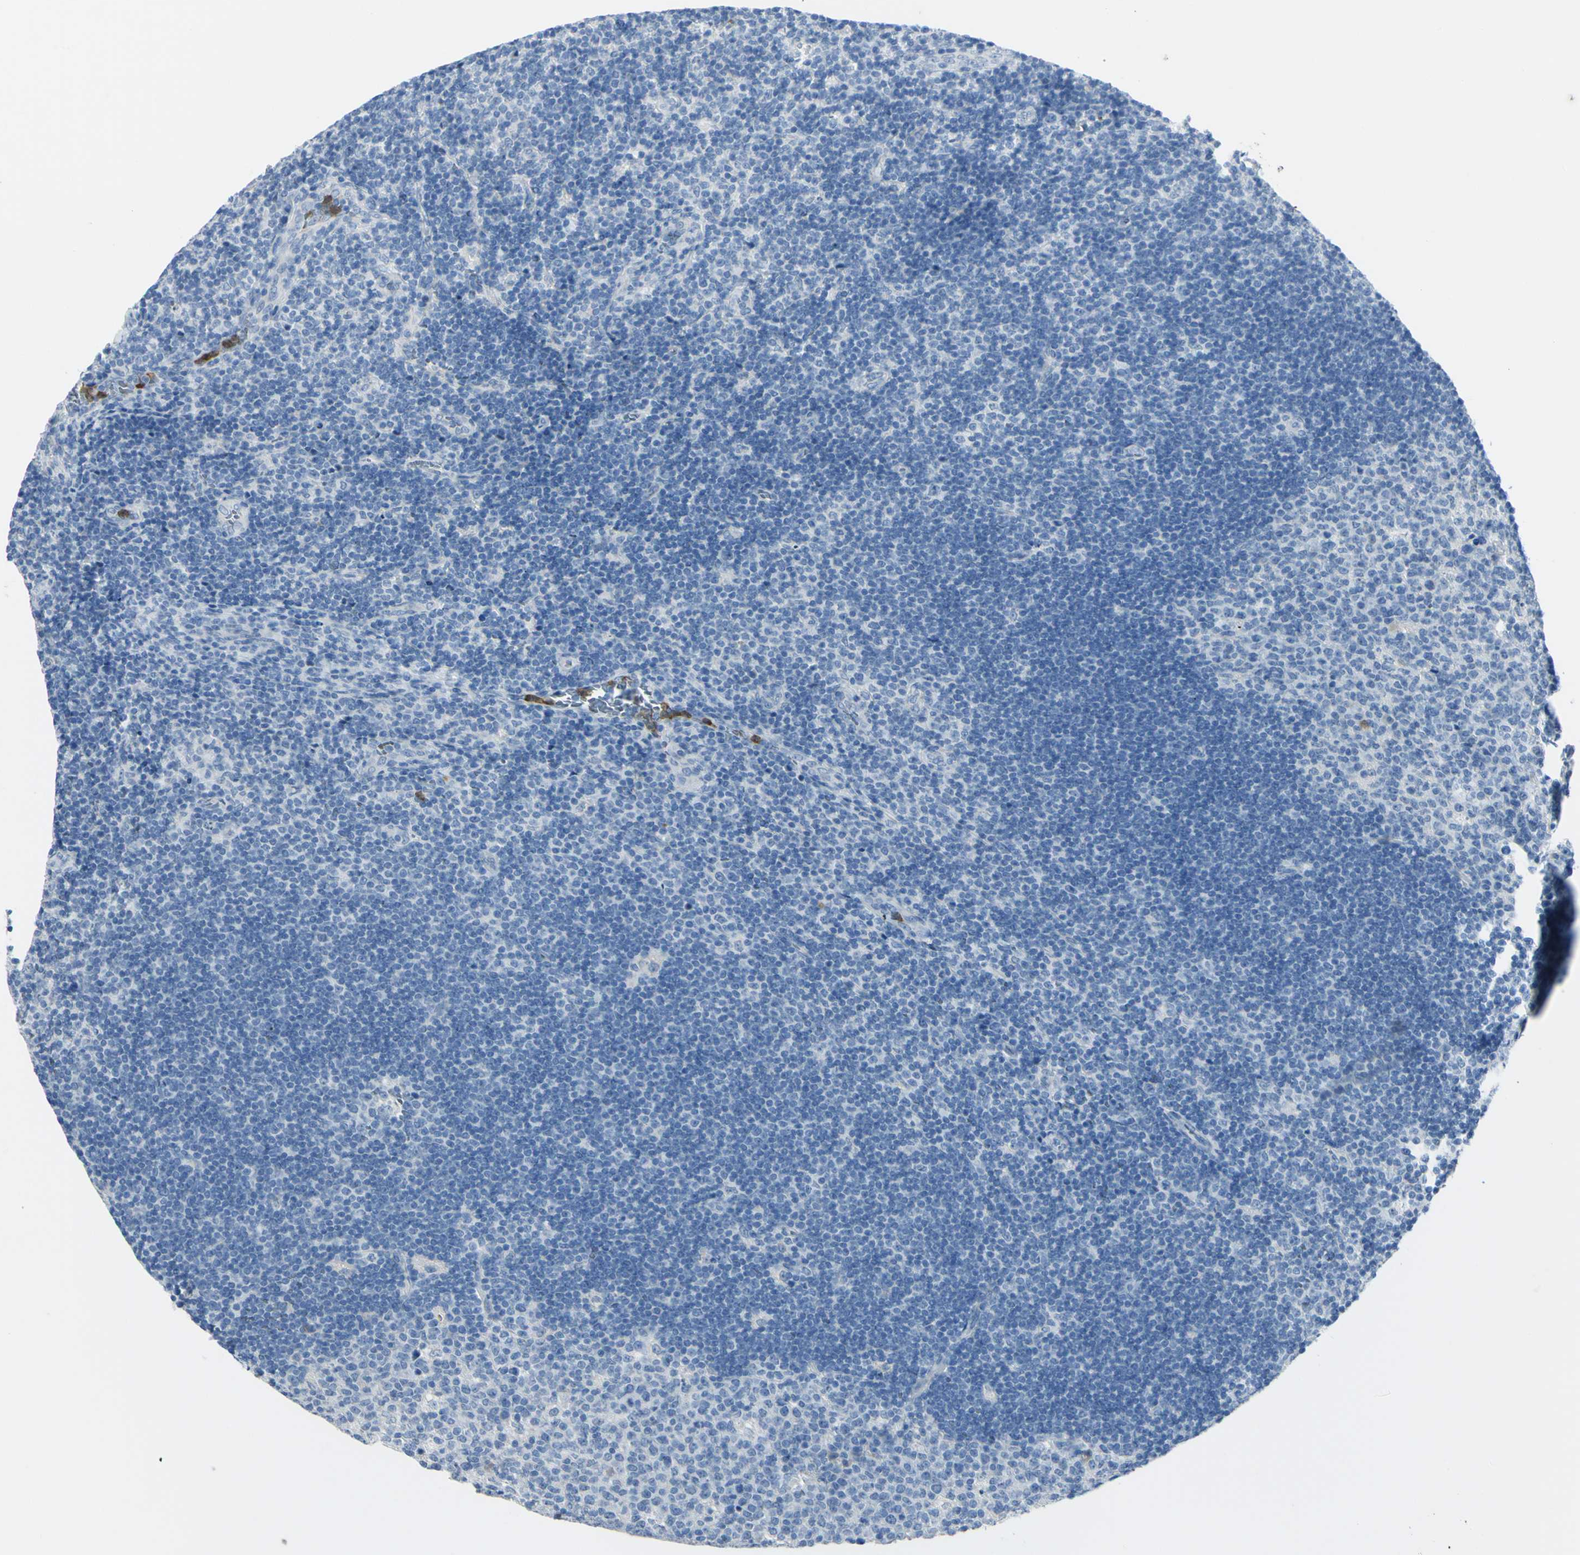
{"staining": {"intensity": "negative", "quantity": "none", "location": "none"}, "tissue": "lymph node", "cell_type": "Germinal center cells", "image_type": "normal", "snomed": [{"axis": "morphology", "description": "Normal tissue, NOS"}, {"axis": "topography", "description": "Lymph node"}, {"axis": "topography", "description": "Salivary gland"}], "caption": "The photomicrograph displays no significant staining in germinal center cells of lymph node. (DAB (3,3'-diaminobenzidine) immunohistochemistry with hematoxylin counter stain).", "gene": "ZNF557", "patient": {"sex": "male", "age": 8}}